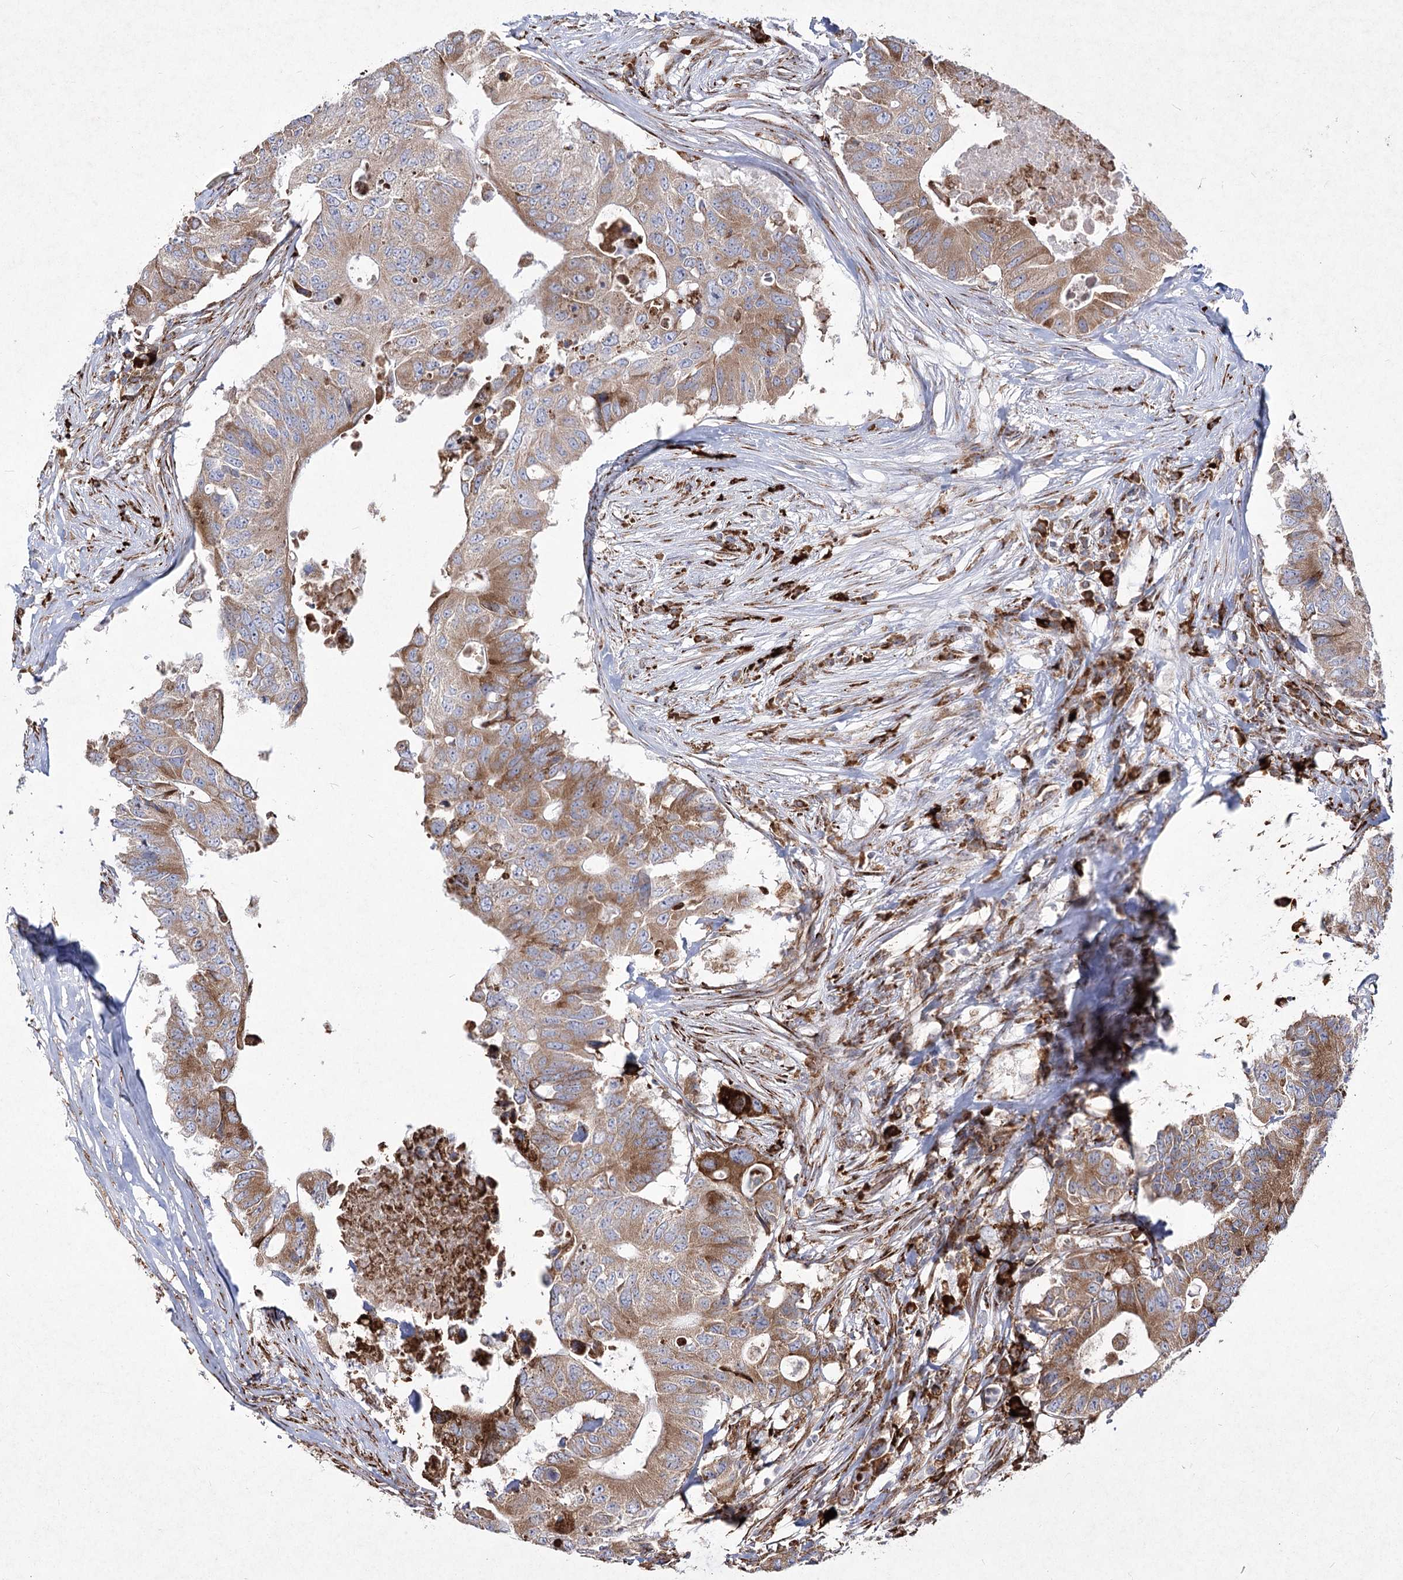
{"staining": {"intensity": "moderate", "quantity": ">75%", "location": "cytoplasmic/membranous"}, "tissue": "colorectal cancer", "cell_type": "Tumor cells", "image_type": "cancer", "snomed": [{"axis": "morphology", "description": "Adenocarcinoma, NOS"}, {"axis": "topography", "description": "Colon"}], "caption": "Colorectal cancer (adenocarcinoma) stained with a protein marker demonstrates moderate staining in tumor cells.", "gene": "NHLRC2", "patient": {"sex": "male", "age": 71}}